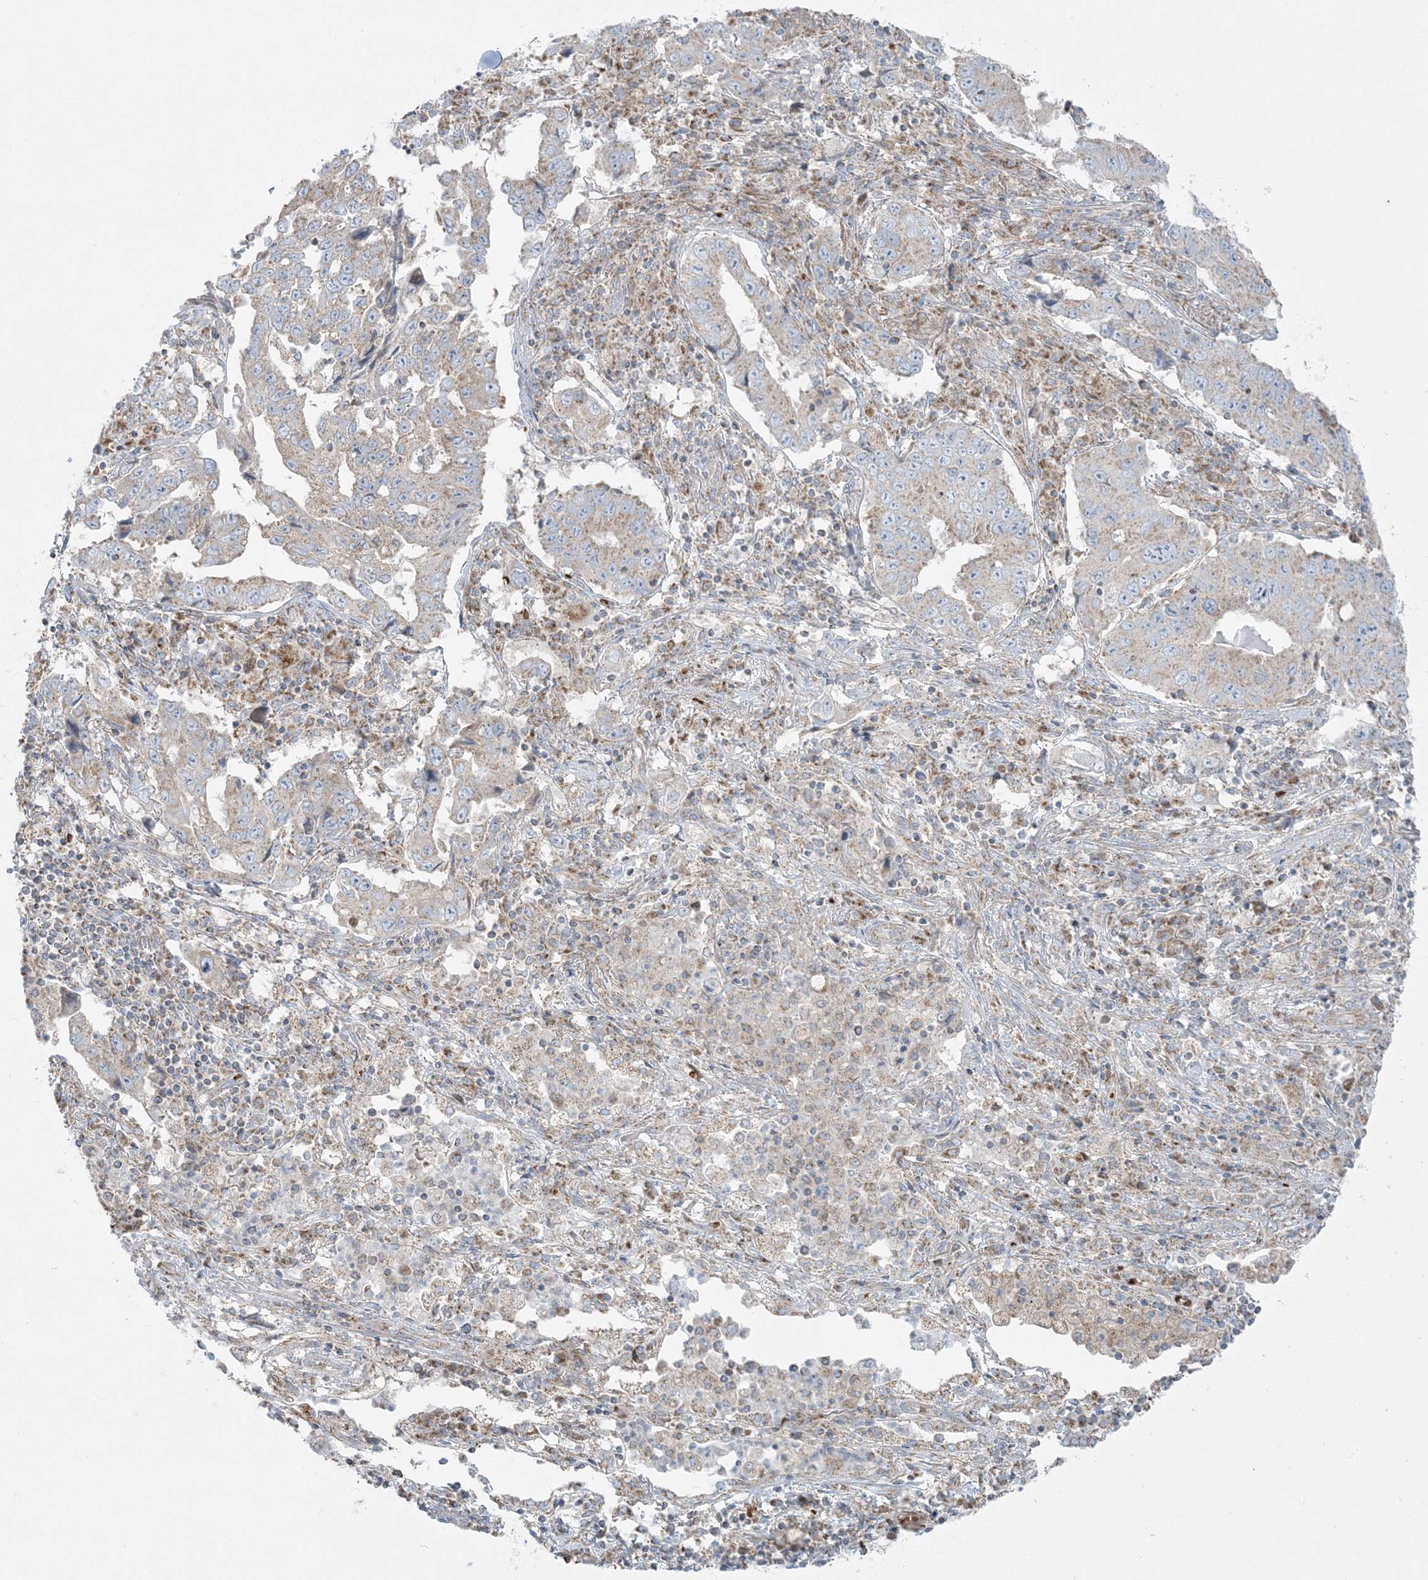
{"staining": {"intensity": "weak", "quantity": "25%-75%", "location": "cytoplasmic/membranous"}, "tissue": "lung cancer", "cell_type": "Tumor cells", "image_type": "cancer", "snomed": [{"axis": "morphology", "description": "Adenocarcinoma, NOS"}, {"axis": "topography", "description": "Lung"}], "caption": "An immunohistochemistry (IHC) histopathology image of tumor tissue is shown. Protein staining in brown labels weak cytoplasmic/membranous positivity in adenocarcinoma (lung) within tumor cells. The staining was performed using DAB to visualize the protein expression in brown, while the nuclei were stained in blue with hematoxylin (Magnification: 20x).", "gene": "PIK3R4", "patient": {"sex": "female", "age": 51}}